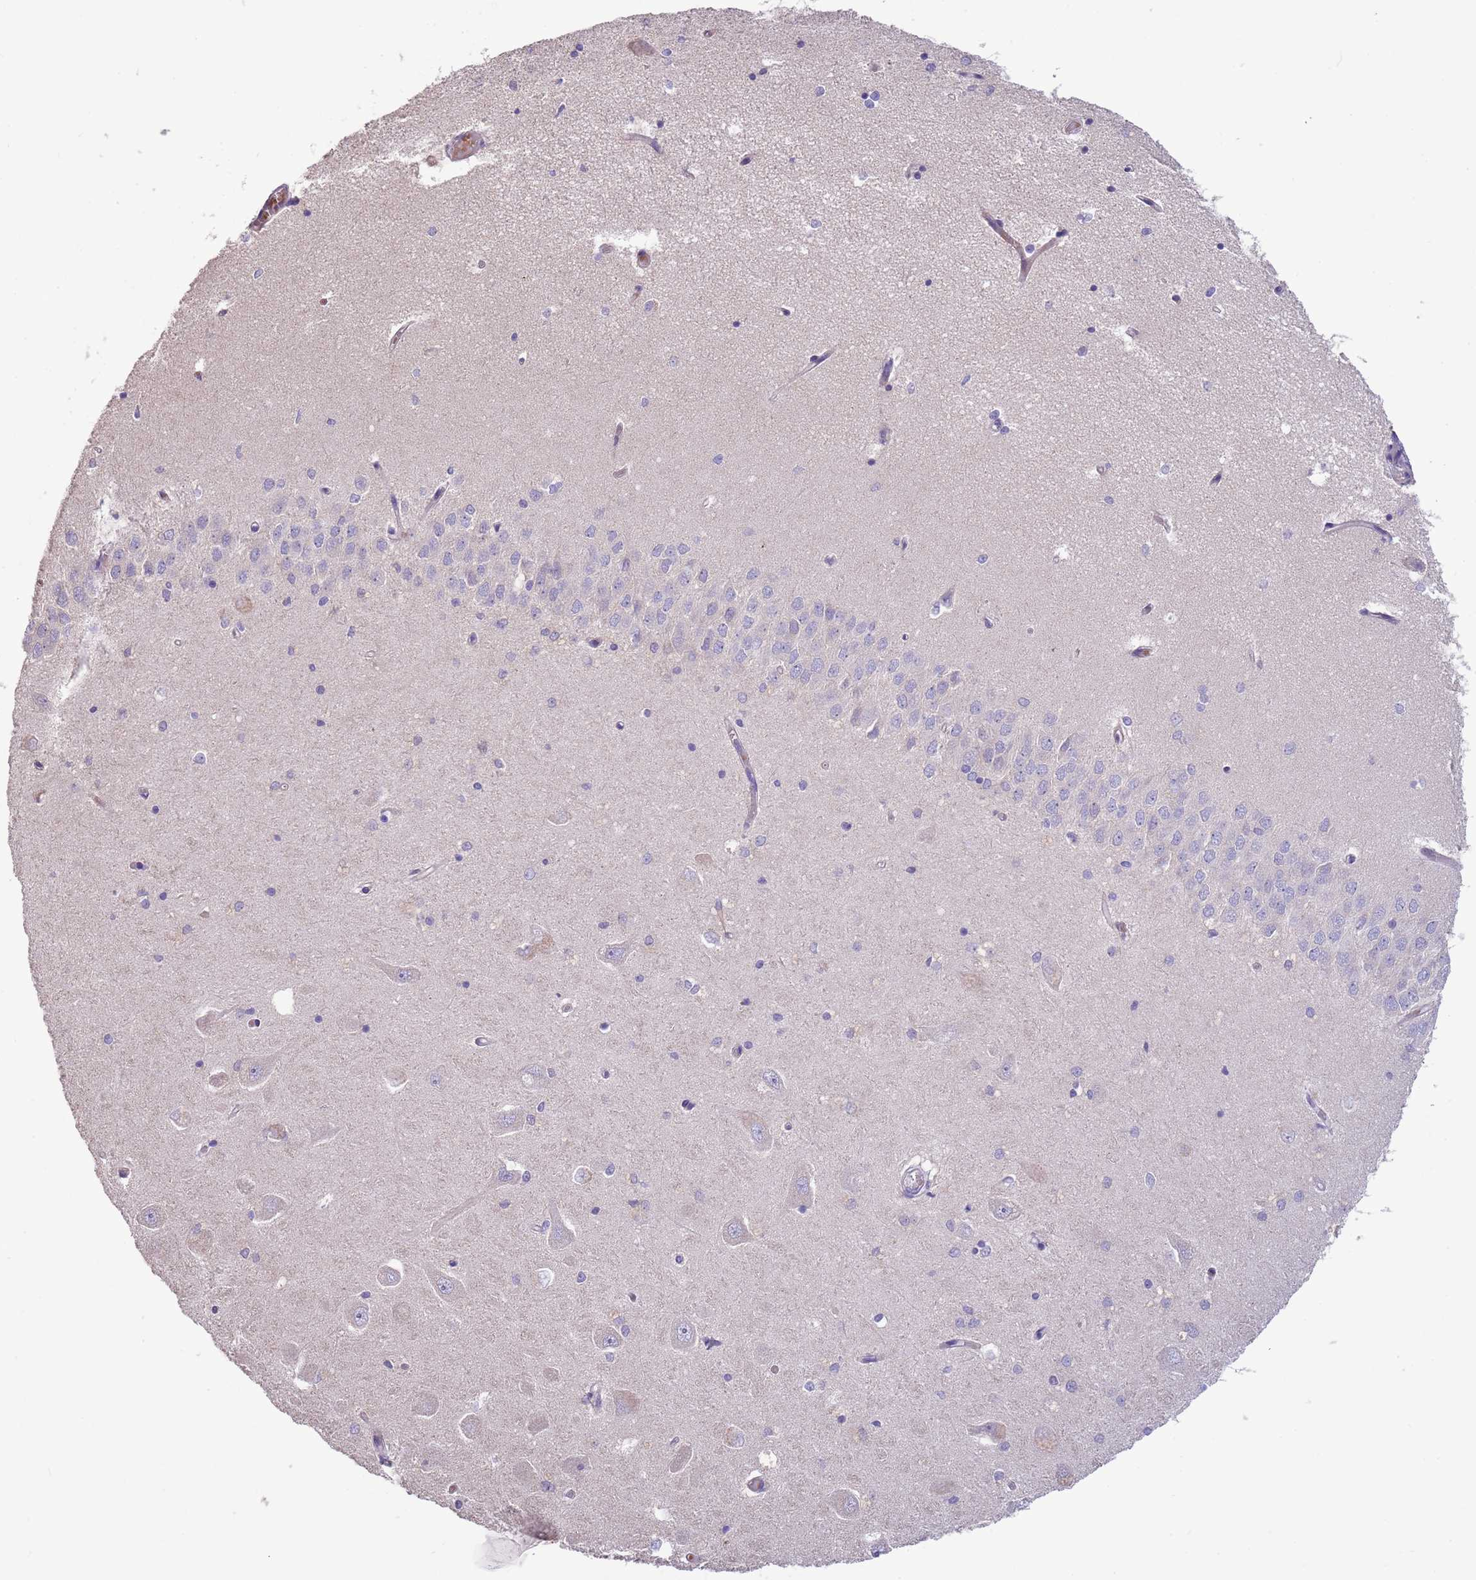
{"staining": {"intensity": "negative", "quantity": "none", "location": "none"}, "tissue": "hippocampus", "cell_type": "Glial cells", "image_type": "normal", "snomed": [{"axis": "morphology", "description": "Normal tissue, NOS"}, {"axis": "topography", "description": "Hippocampus"}], "caption": "This micrograph is of unremarkable hippocampus stained with IHC to label a protein in brown with the nuclei are counter-stained blue. There is no positivity in glial cells. Nuclei are stained in blue.", "gene": "TRMO", "patient": {"sex": "male", "age": 45}}